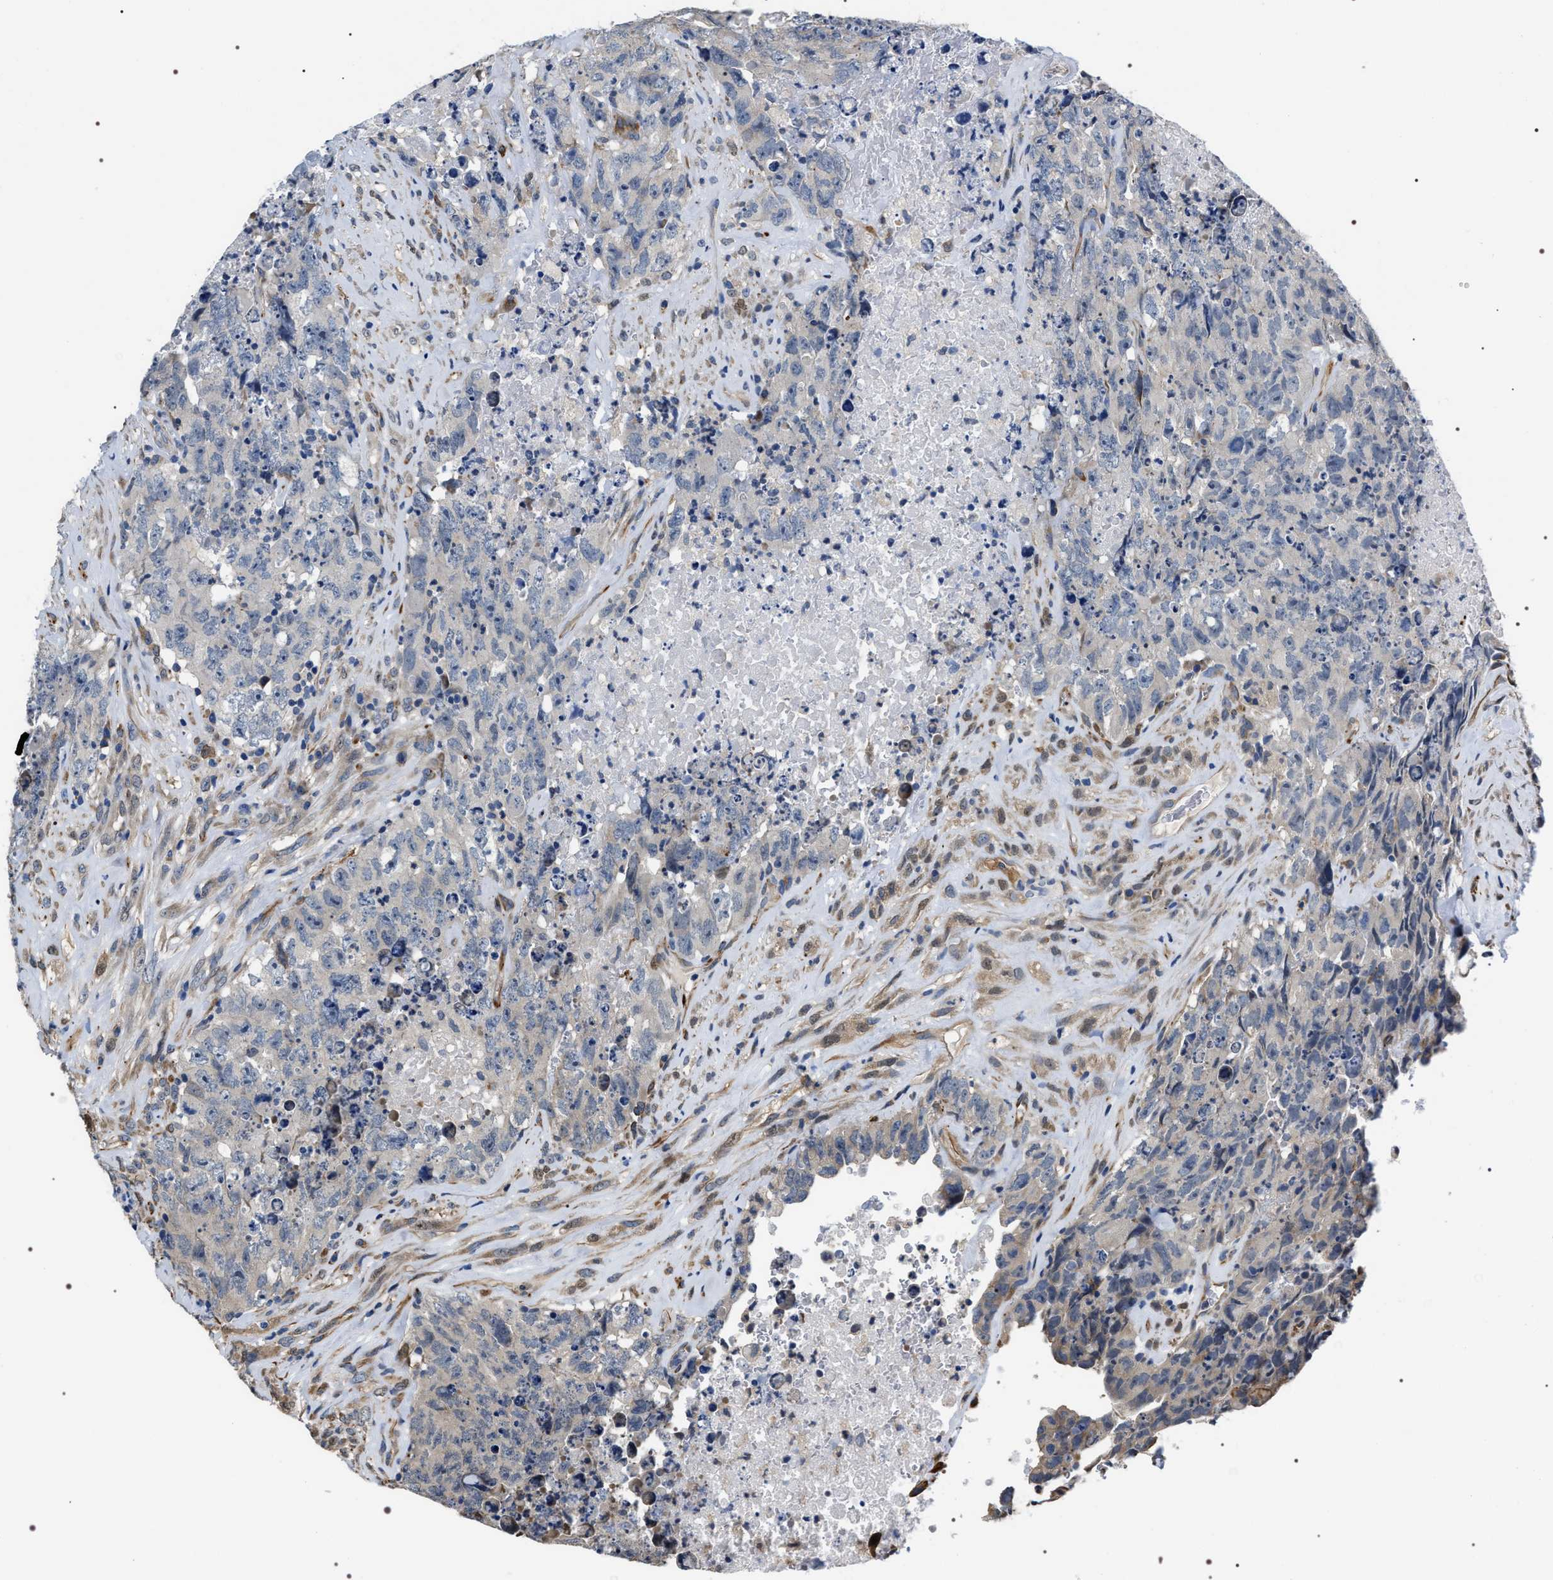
{"staining": {"intensity": "negative", "quantity": "none", "location": "none"}, "tissue": "testis cancer", "cell_type": "Tumor cells", "image_type": "cancer", "snomed": [{"axis": "morphology", "description": "Carcinoma, Embryonal, NOS"}, {"axis": "topography", "description": "Testis"}], "caption": "Protein analysis of embryonal carcinoma (testis) shows no significant expression in tumor cells.", "gene": "PKD1L1", "patient": {"sex": "male", "age": 32}}